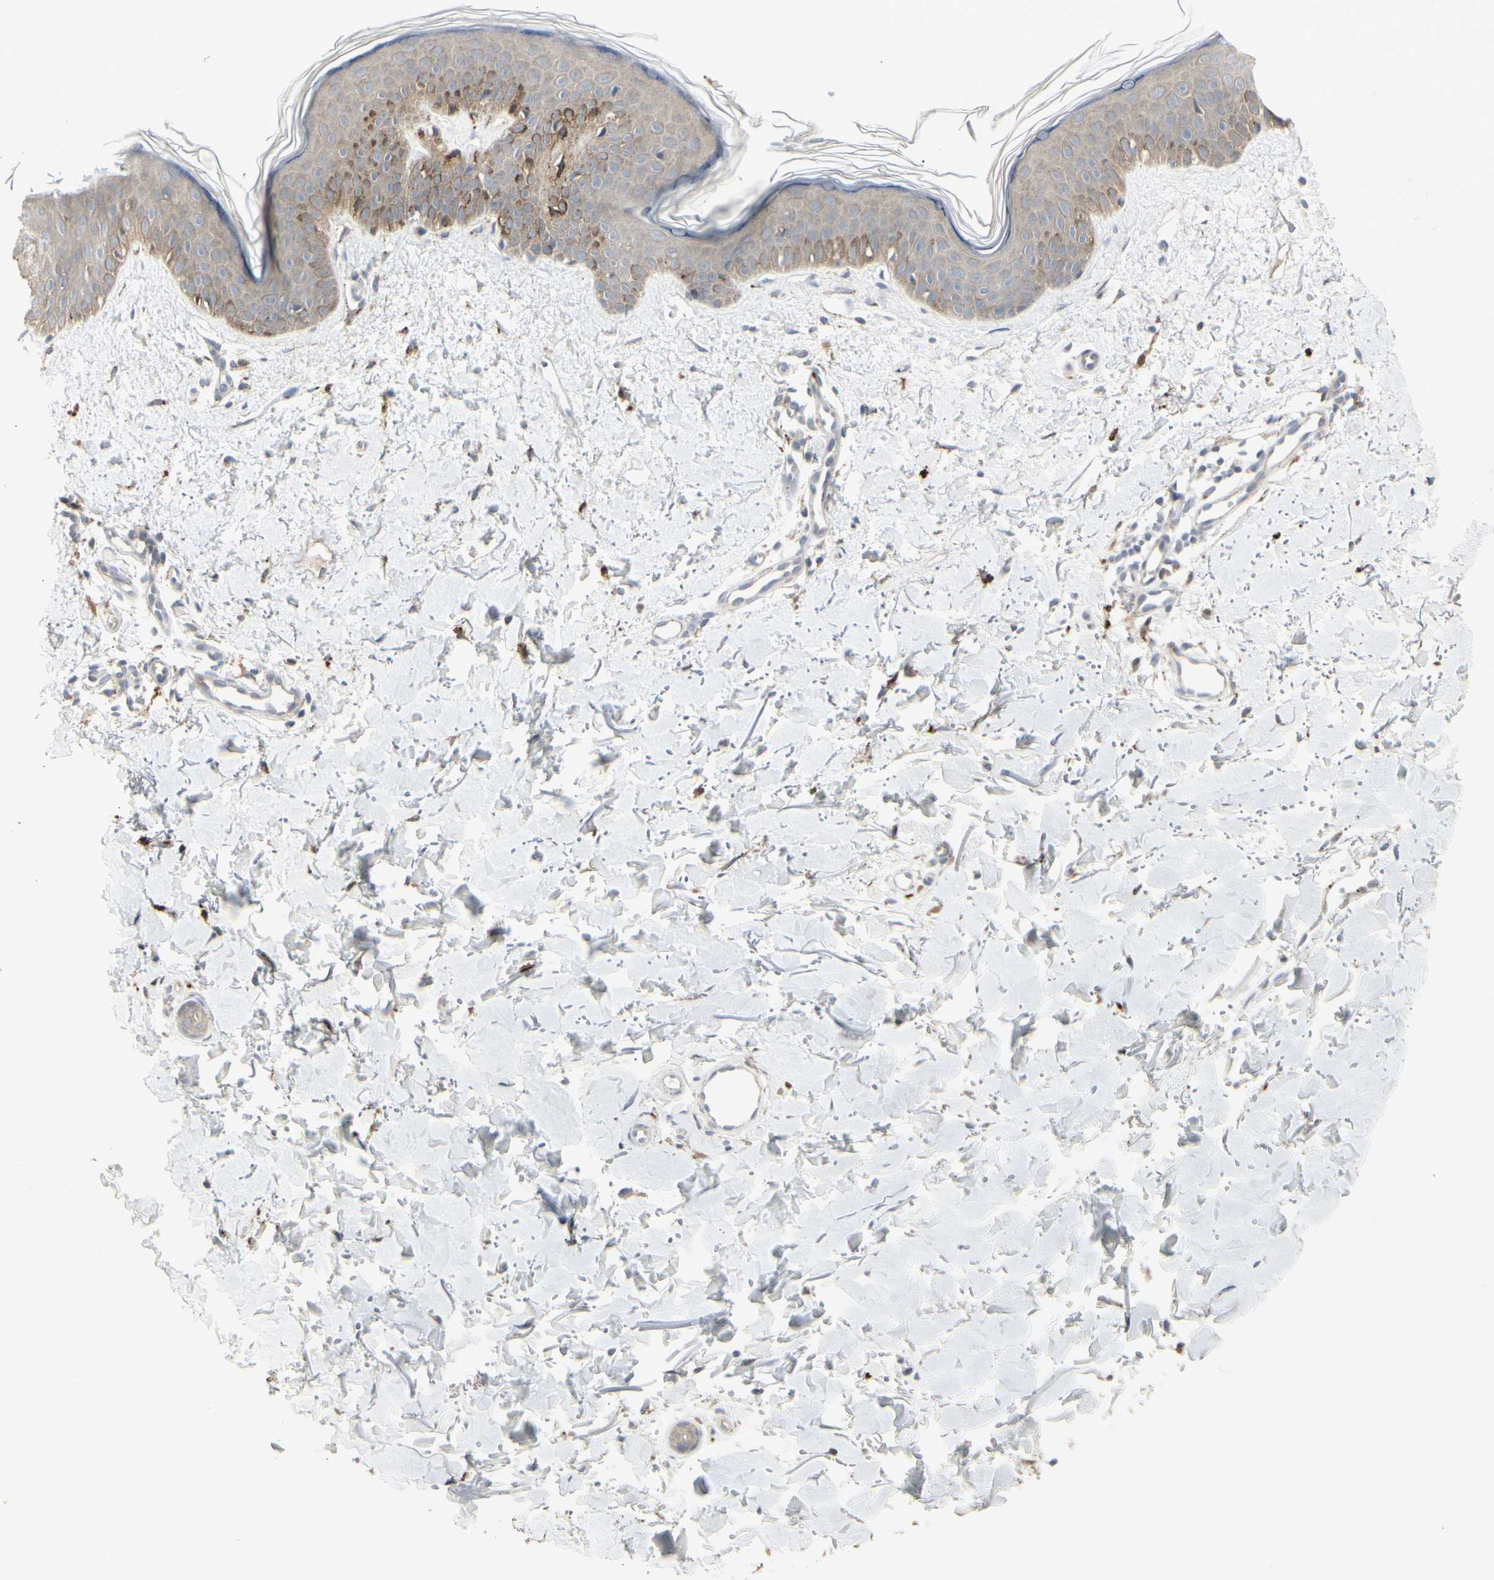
{"staining": {"intensity": "weak", "quantity": "25%-75%", "location": "cytoplasmic/membranous"}, "tissue": "skin", "cell_type": "Fibroblasts", "image_type": "normal", "snomed": [{"axis": "morphology", "description": "Normal tissue, NOS"}, {"axis": "topography", "description": "Skin"}], "caption": "Protein staining of benign skin shows weak cytoplasmic/membranous staining in about 25%-75% of fibroblasts. The staining is performed using DAB brown chromogen to label protein expression. The nuclei are counter-stained blue using hematoxylin.", "gene": "GRN", "patient": {"sex": "female", "age": 56}}